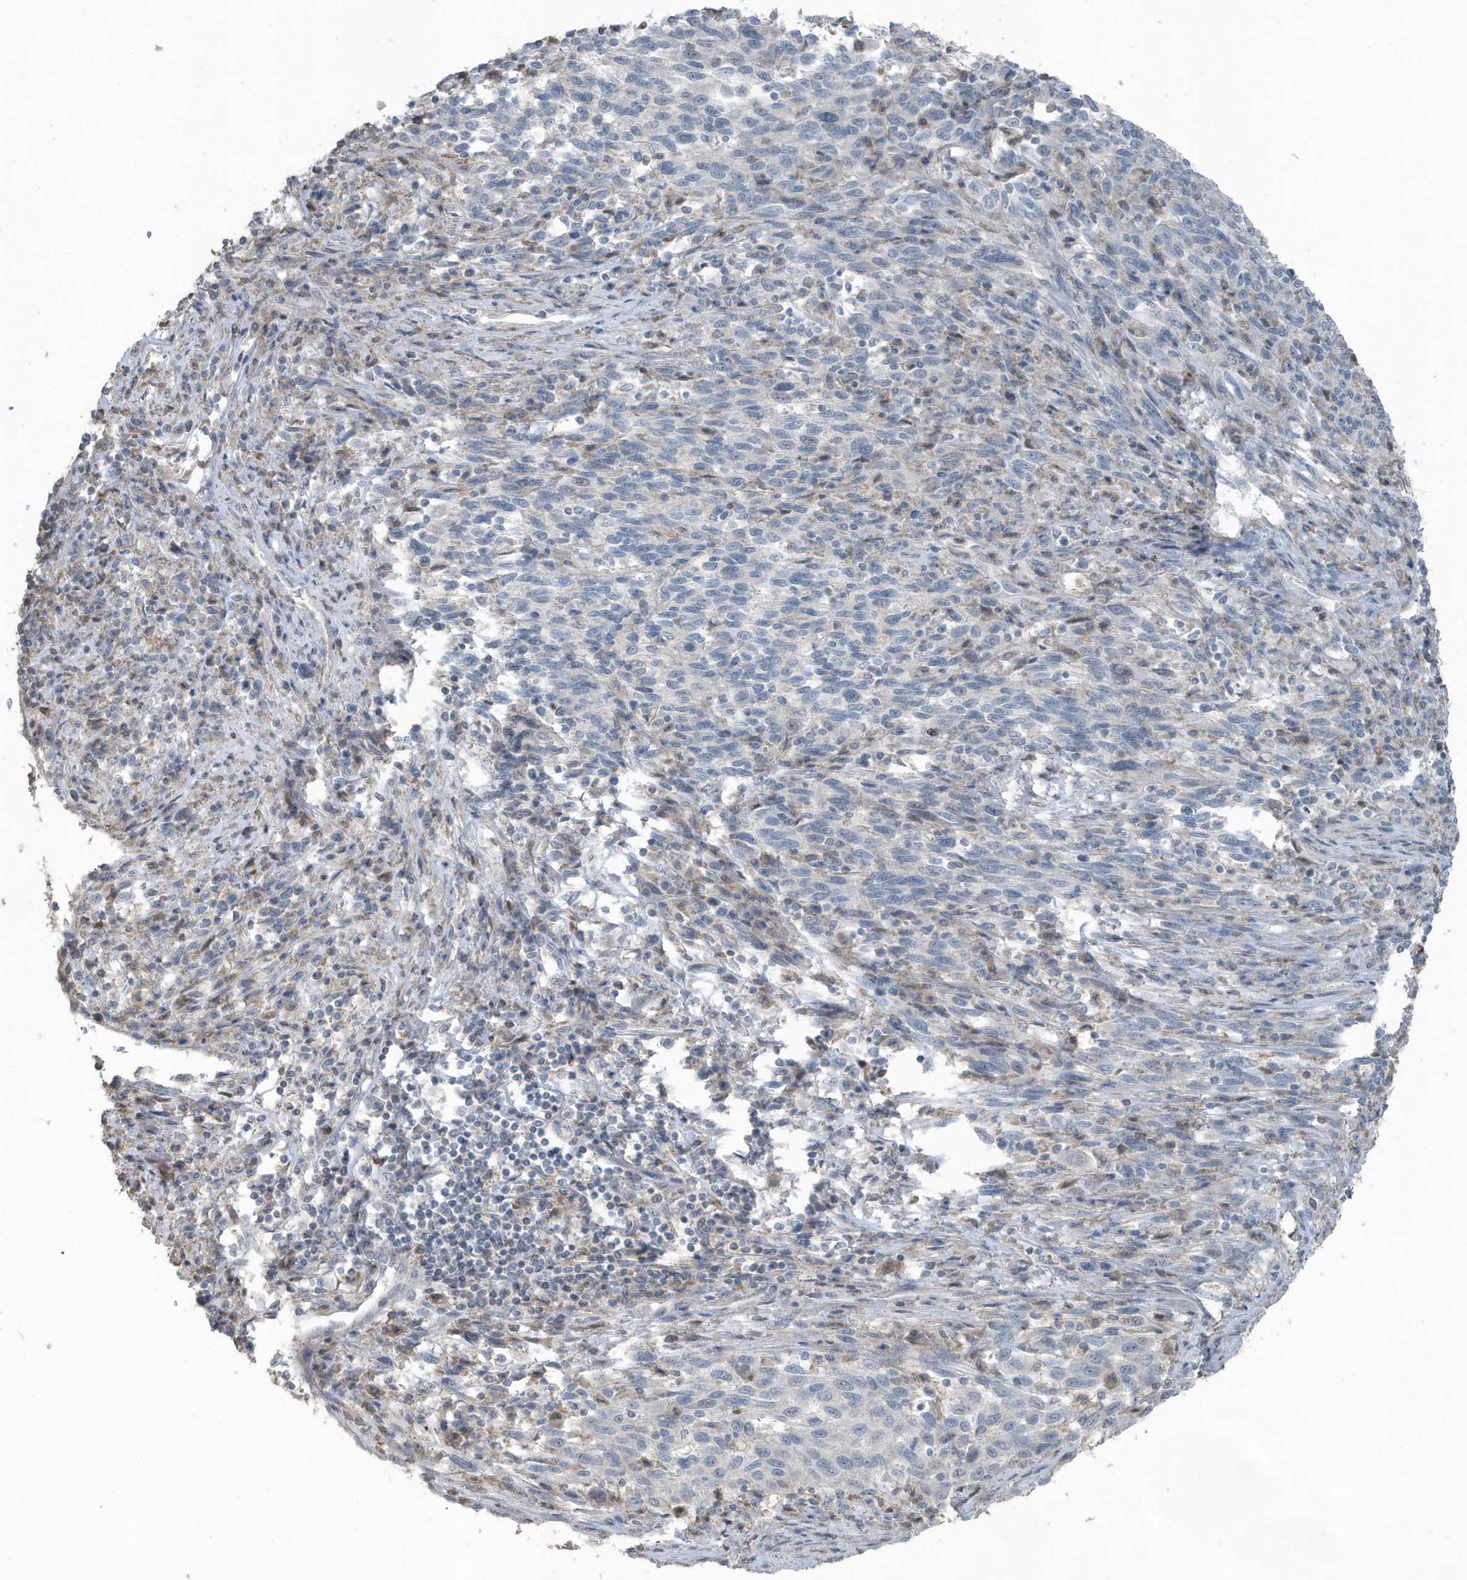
{"staining": {"intensity": "negative", "quantity": "none", "location": "none"}, "tissue": "melanoma", "cell_type": "Tumor cells", "image_type": "cancer", "snomed": [{"axis": "morphology", "description": "Malignant melanoma, Metastatic site"}, {"axis": "topography", "description": "Lymph node"}], "caption": "This is an IHC photomicrograph of human malignant melanoma (metastatic site). There is no staining in tumor cells.", "gene": "ACTC1", "patient": {"sex": "male", "age": 61}}